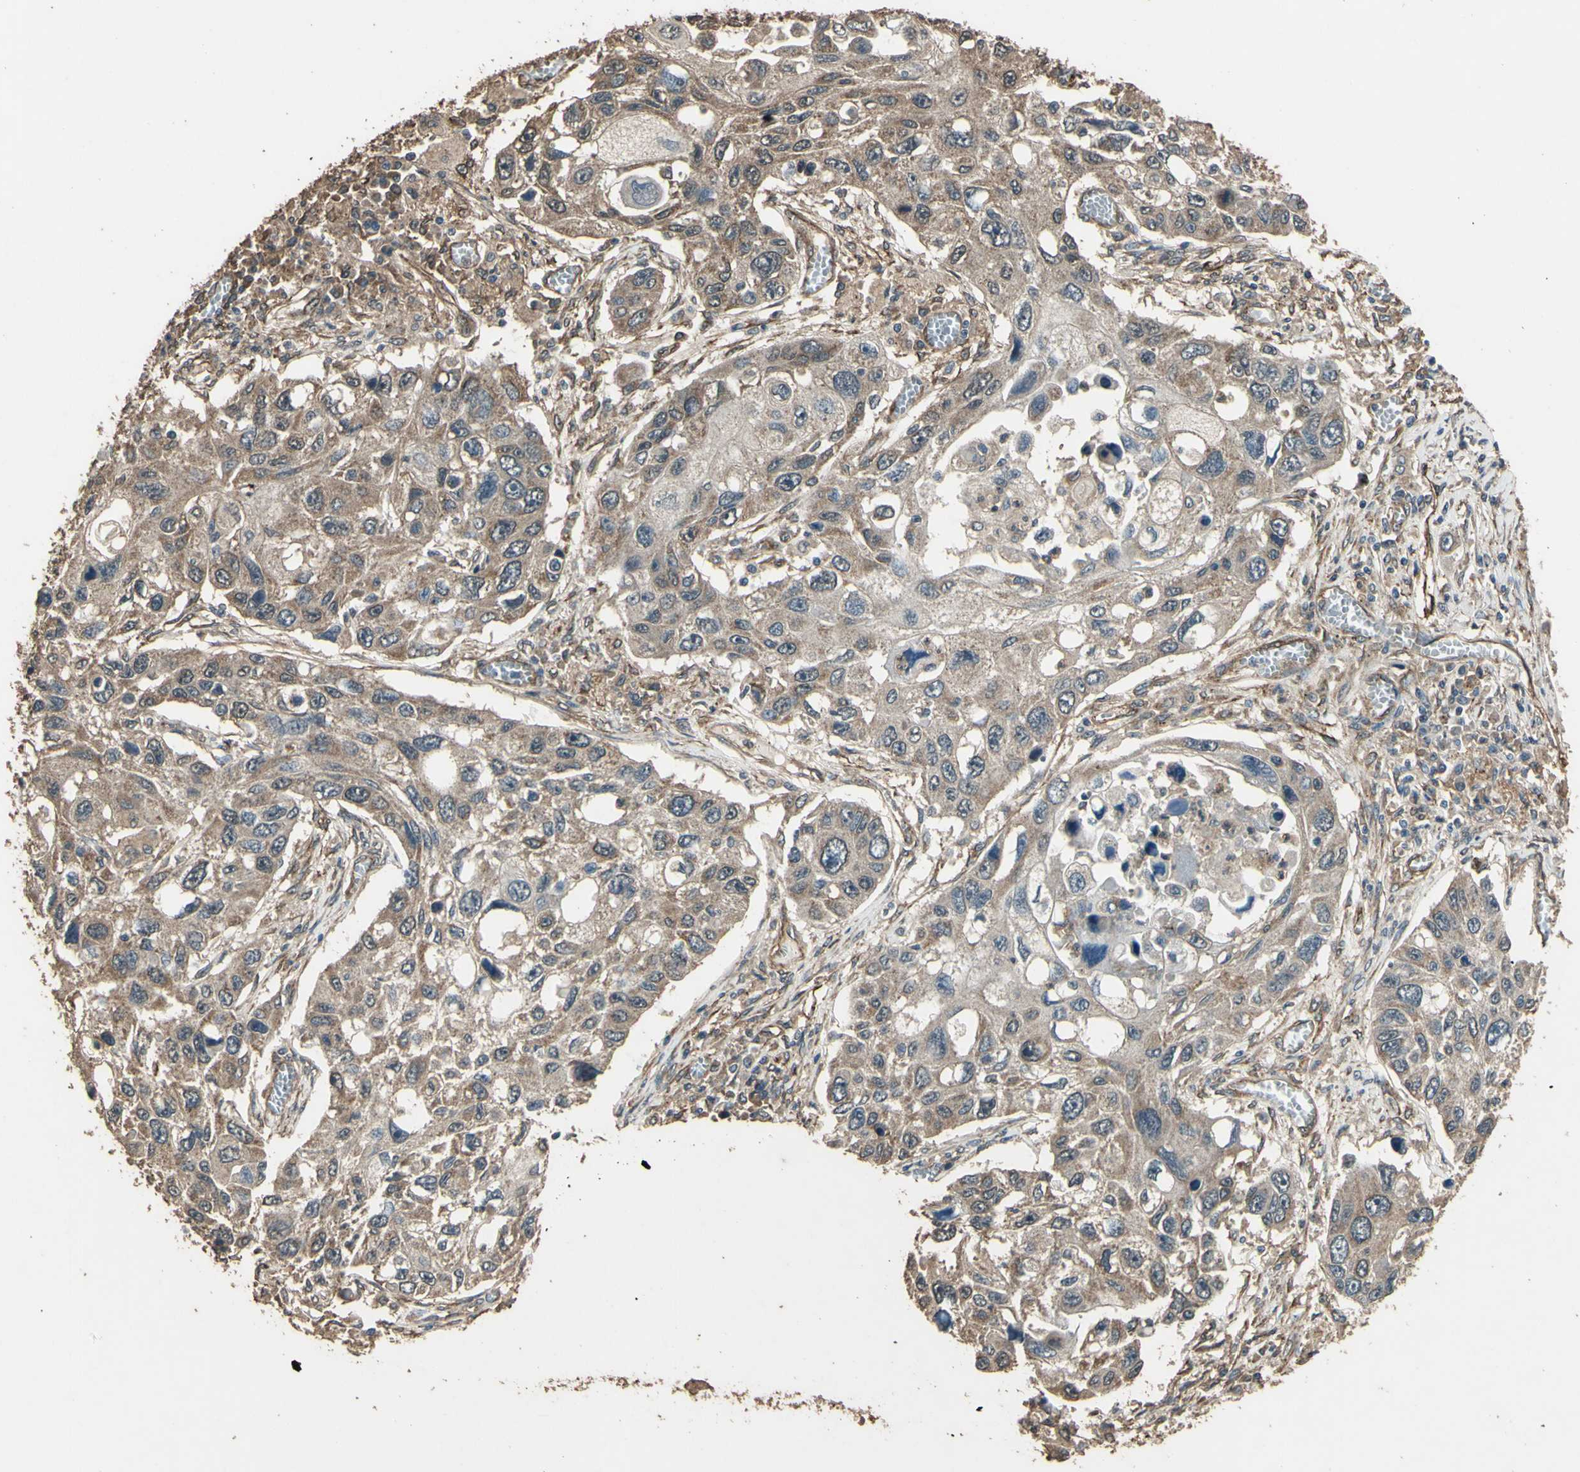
{"staining": {"intensity": "weak", "quantity": ">75%", "location": "cytoplasmic/membranous"}, "tissue": "lung cancer", "cell_type": "Tumor cells", "image_type": "cancer", "snomed": [{"axis": "morphology", "description": "Squamous cell carcinoma, NOS"}, {"axis": "topography", "description": "Lung"}], "caption": "A high-resolution photomicrograph shows immunohistochemistry staining of lung cancer, which shows weak cytoplasmic/membranous positivity in about >75% of tumor cells.", "gene": "TSPO", "patient": {"sex": "male", "age": 71}}